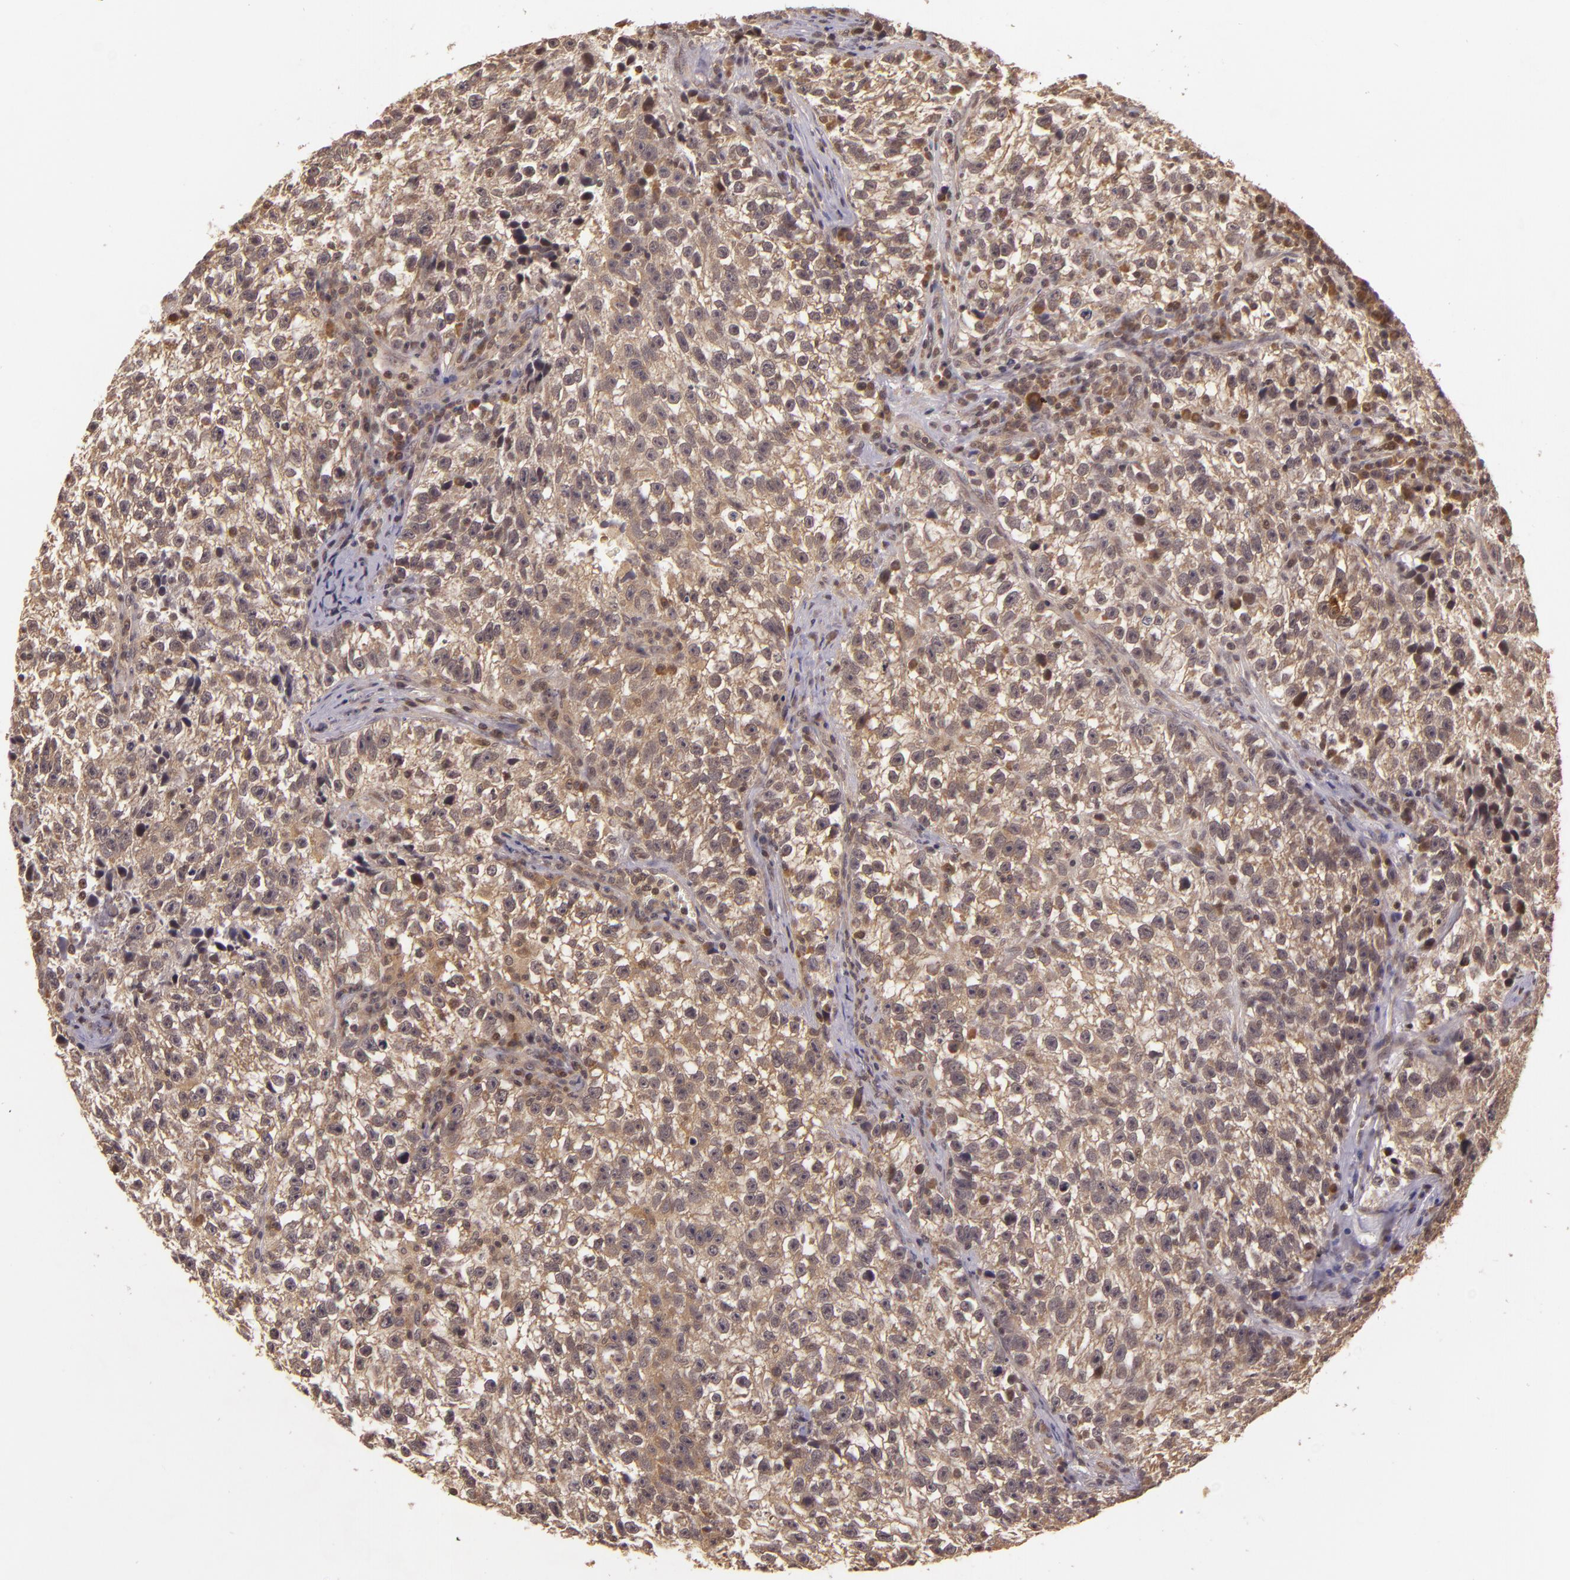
{"staining": {"intensity": "weak", "quantity": ">75%", "location": "cytoplasmic/membranous"}, "tissue": "testis cancer", "cell_type": "Tumor cells", "image_type": "cancer", "snomed": [{"axis": "morphology", "description": "Seminoma, NOS"}, {"axis": "topography", "description": "Testis"}], "caption": "This histopathology image reveals IHC staining of human testis cancer (seminoma), with low weak cytoplasmic/membranous positivity in approximately >75% of tumor cells.", "gene": "TXNRD2", "patient": {"sex": "male", "age": 38}}